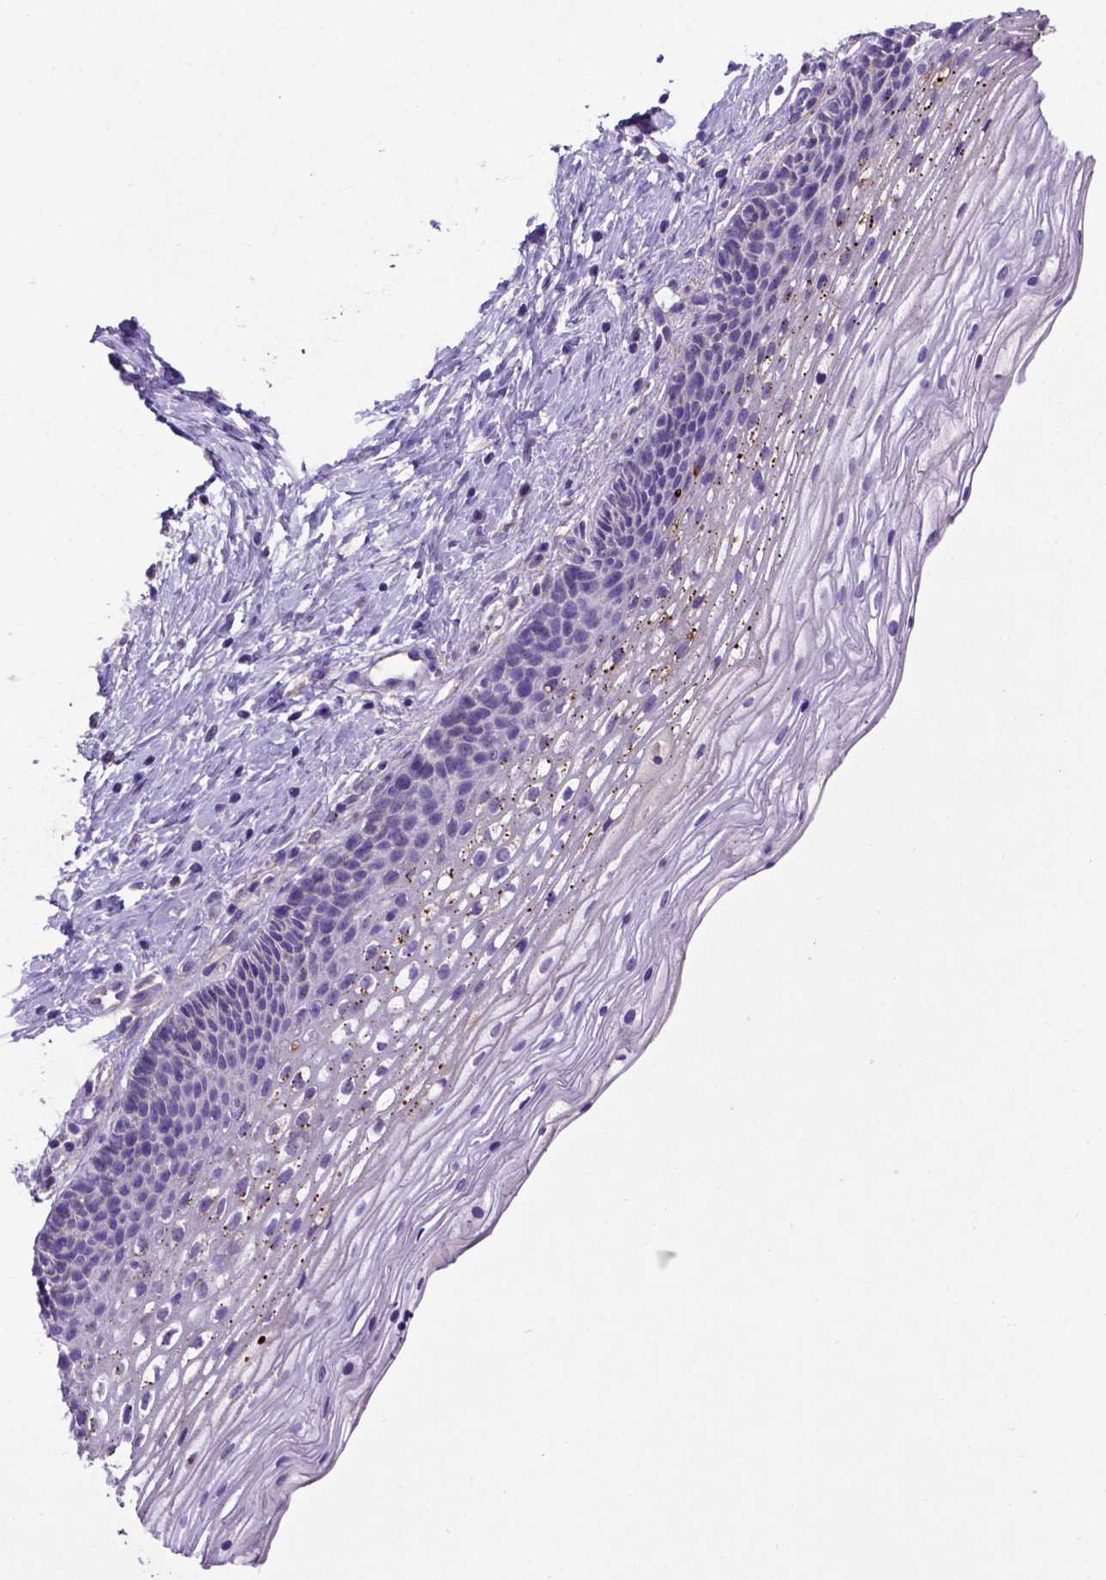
{"staining": {"intensity": "negative", "quantity": "none", "location": "none"}, "tissue": "cervix", "cell_type": "Glandular cells", "image_type": "normal", "snomed": [{"axis": "morphology", "description": "Normal tissue, NOS"}, {"axis": "topography", "description": "Cervix"}], "caption": "Immunohistochemistry (IHC) histopathology image of normal cervix: human cervix stained with DAB shows no significant protein positivity in glandular cells. Nuclei are stained in blue.", "gene": "ADAM12", "patient": {"sex": "female", "age": 34}}